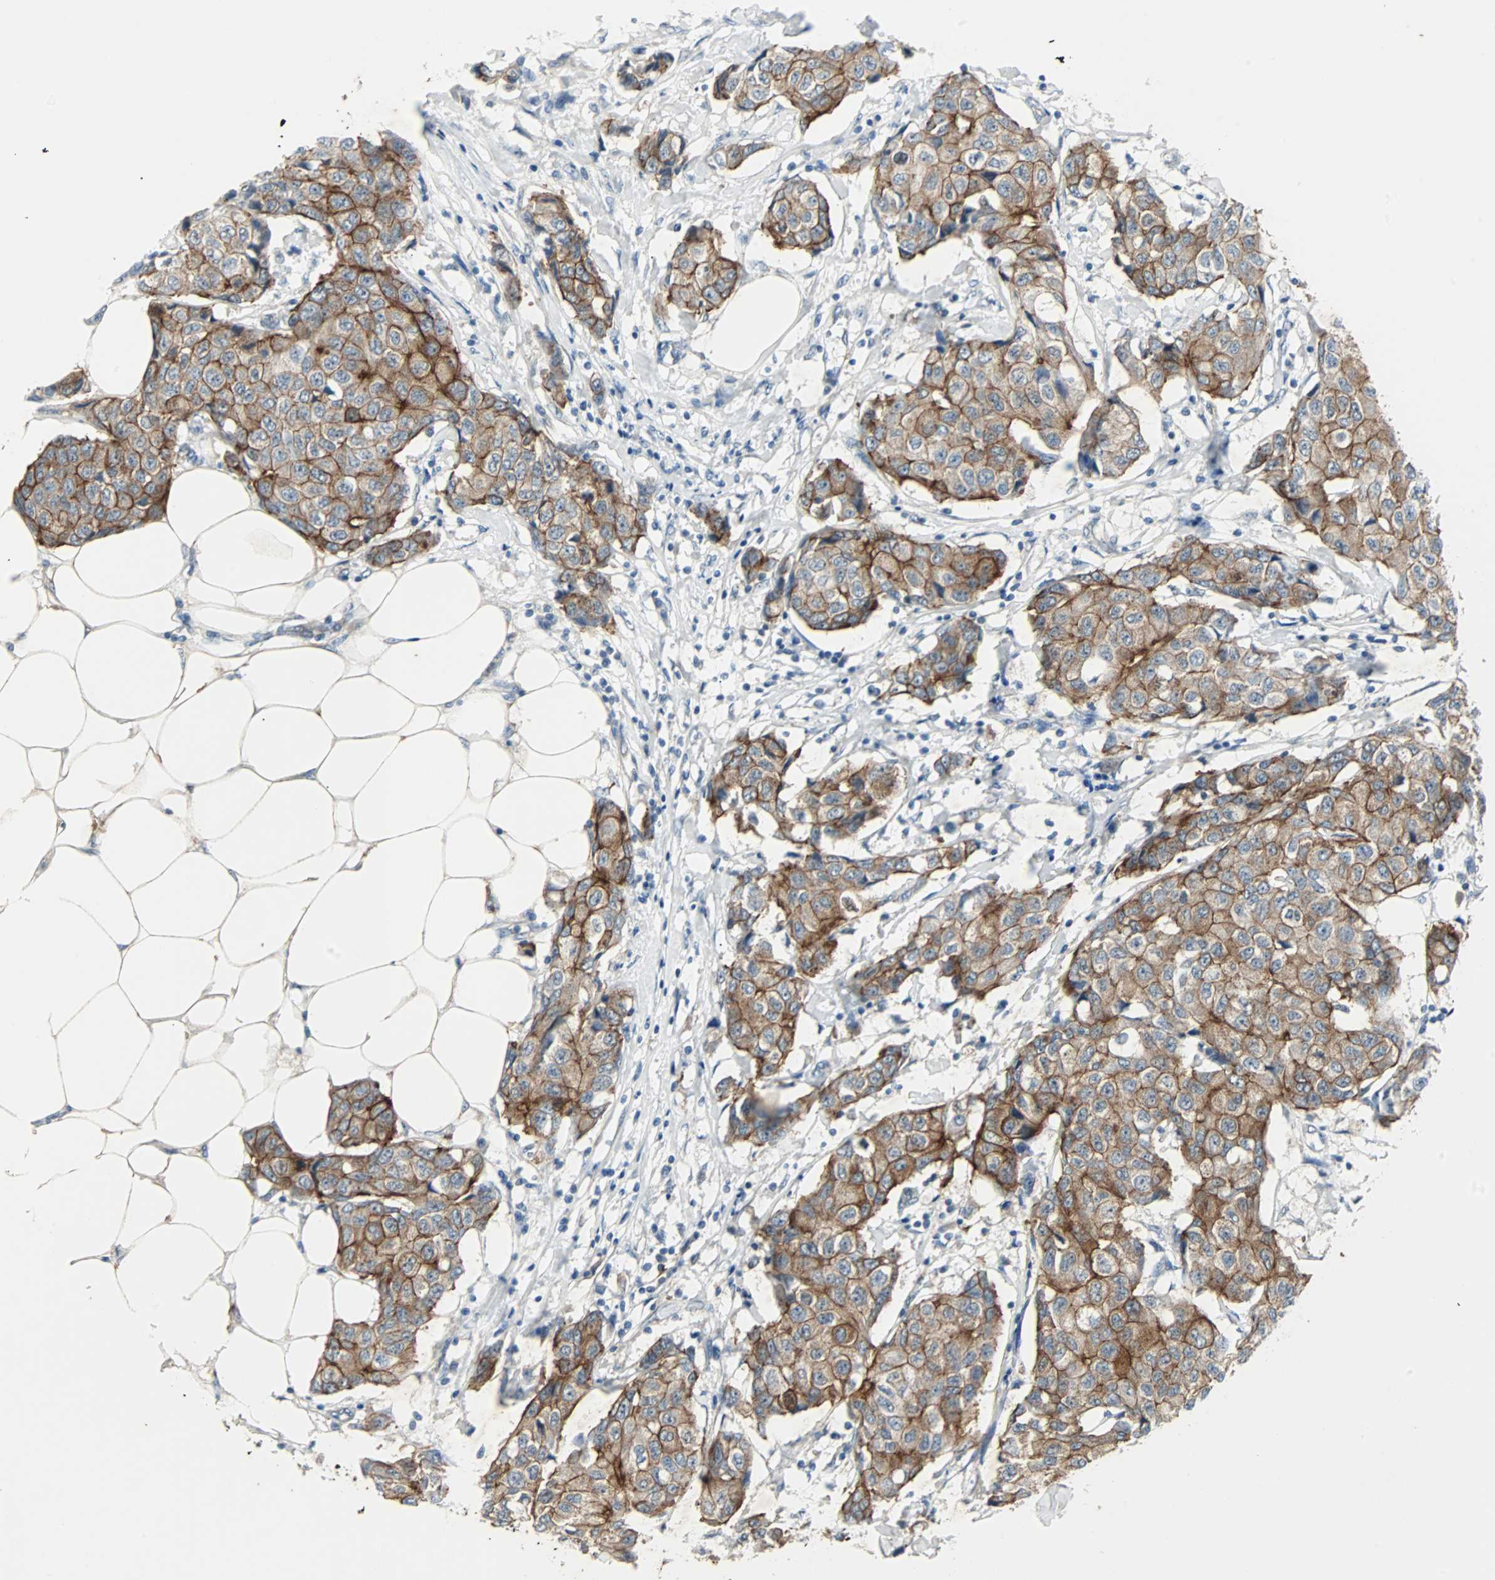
{"staining": {"intensity": "moderate", "quantity": ">75%", "location": "cytoplasmic/membranous"}, "tissue": "breast cancer", "cell_type": "Tumor cells", "image_type": "cancer", "snomed": [{"axis": "morphology", "description": "Duct carcinoma"}, {"axis": "topography", "description": "Breast"}], "caption": "The photomicrograph exhibits a brown stain indicating the presence of a protein in the cytoplasmic/membranous of tumor cells in breast infiltrating ductal carcinoma.", "gene": "CMC2", "patient": {"sex": "female", "age": 80}}